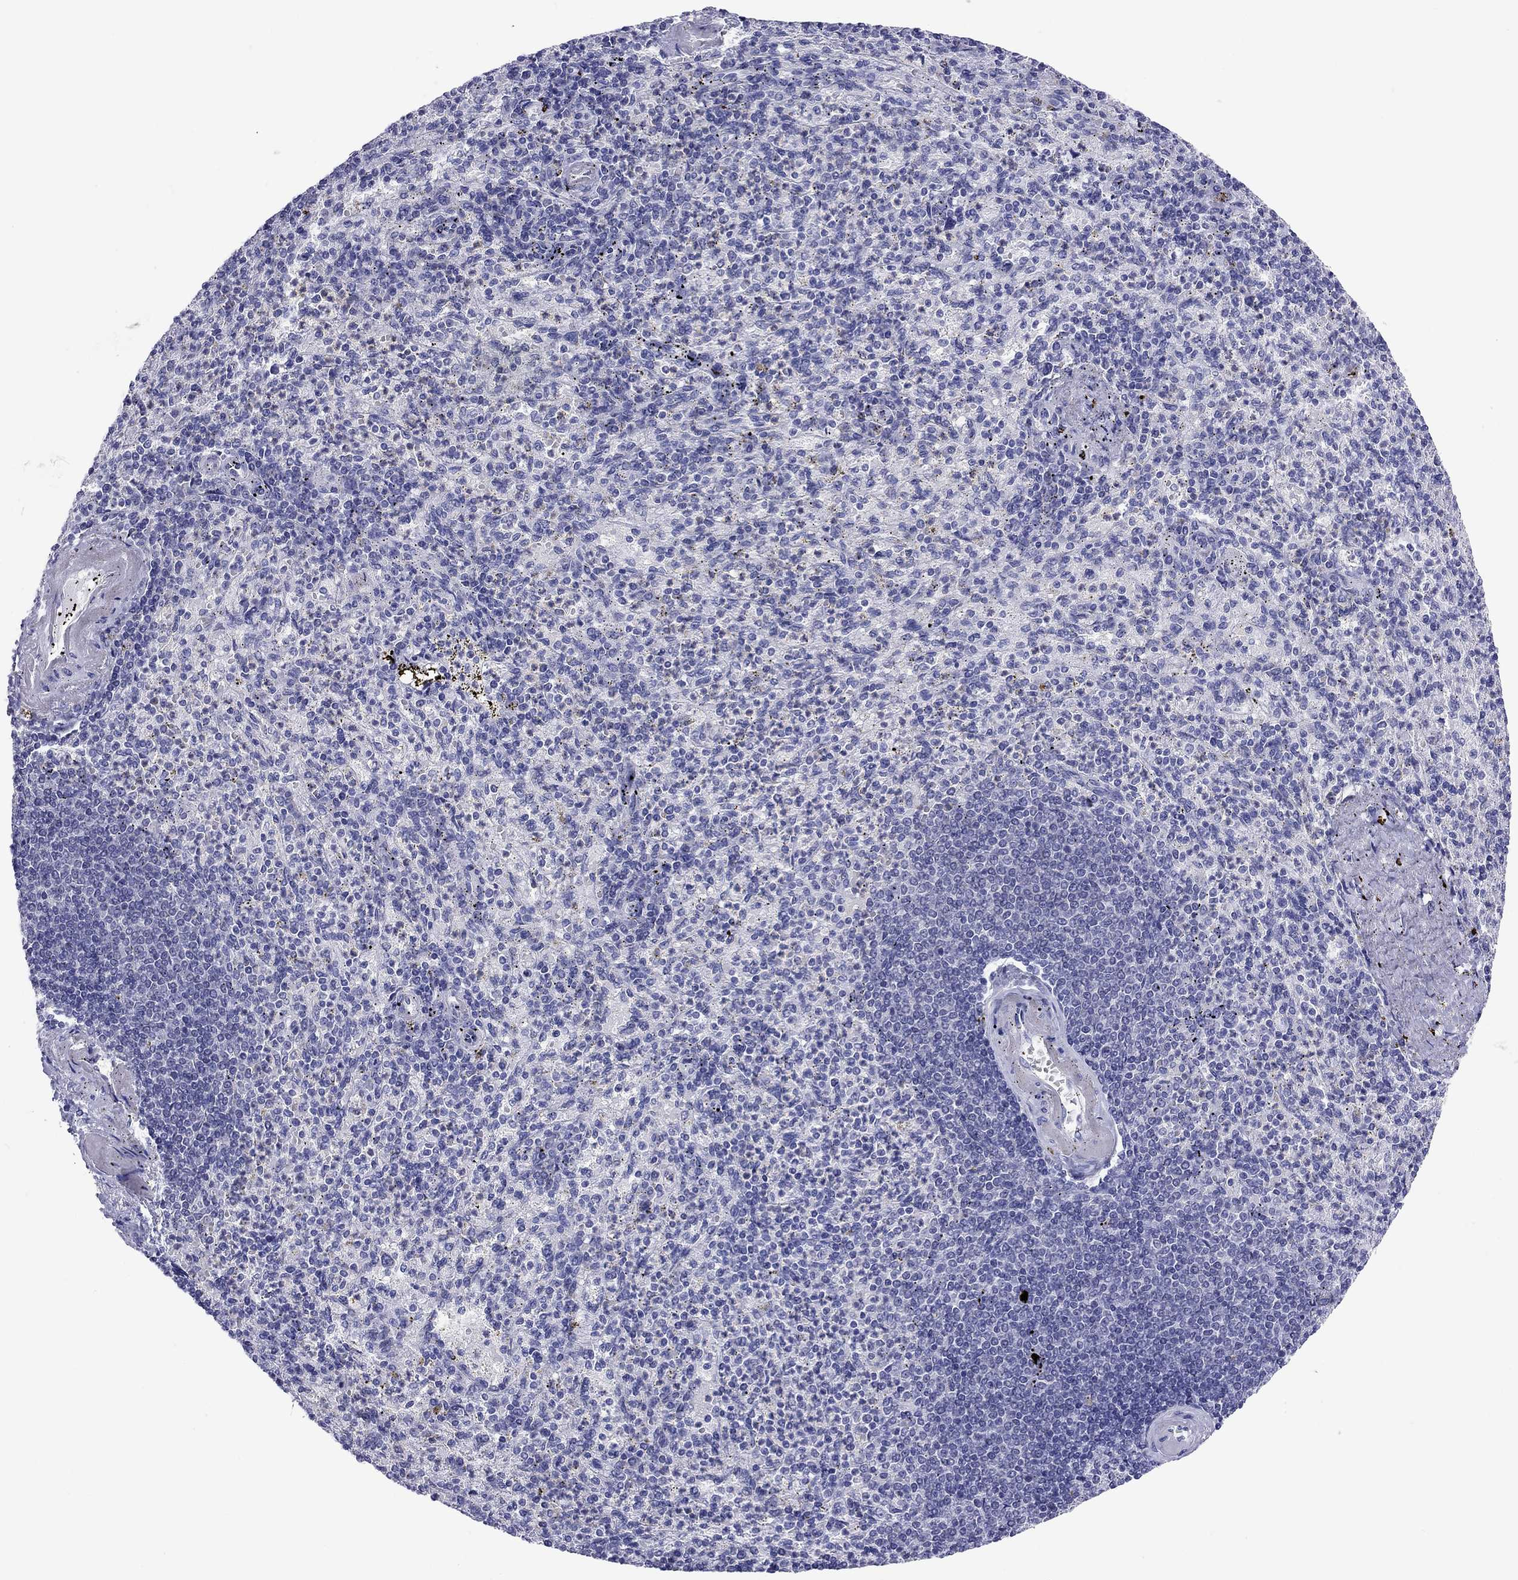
{"staining": {"intensity": "negative", "quantity": "none", "location": "none"}, "tissue": "spleen", "cell_type": "Cells in red pulp", "image_type": "normal", "snomed": [{"axis": "morphology", "description": "Normal tissue, NOS"}, {"axis": "topography", "description": "Spleen"}], "caption": "This is an immunohistochemistry photomicrograph of normal human spleen. There is no positivity in cells in red pulp.", "gene": "ARMC12", "patient": {"sex": "female", "age": 74}}